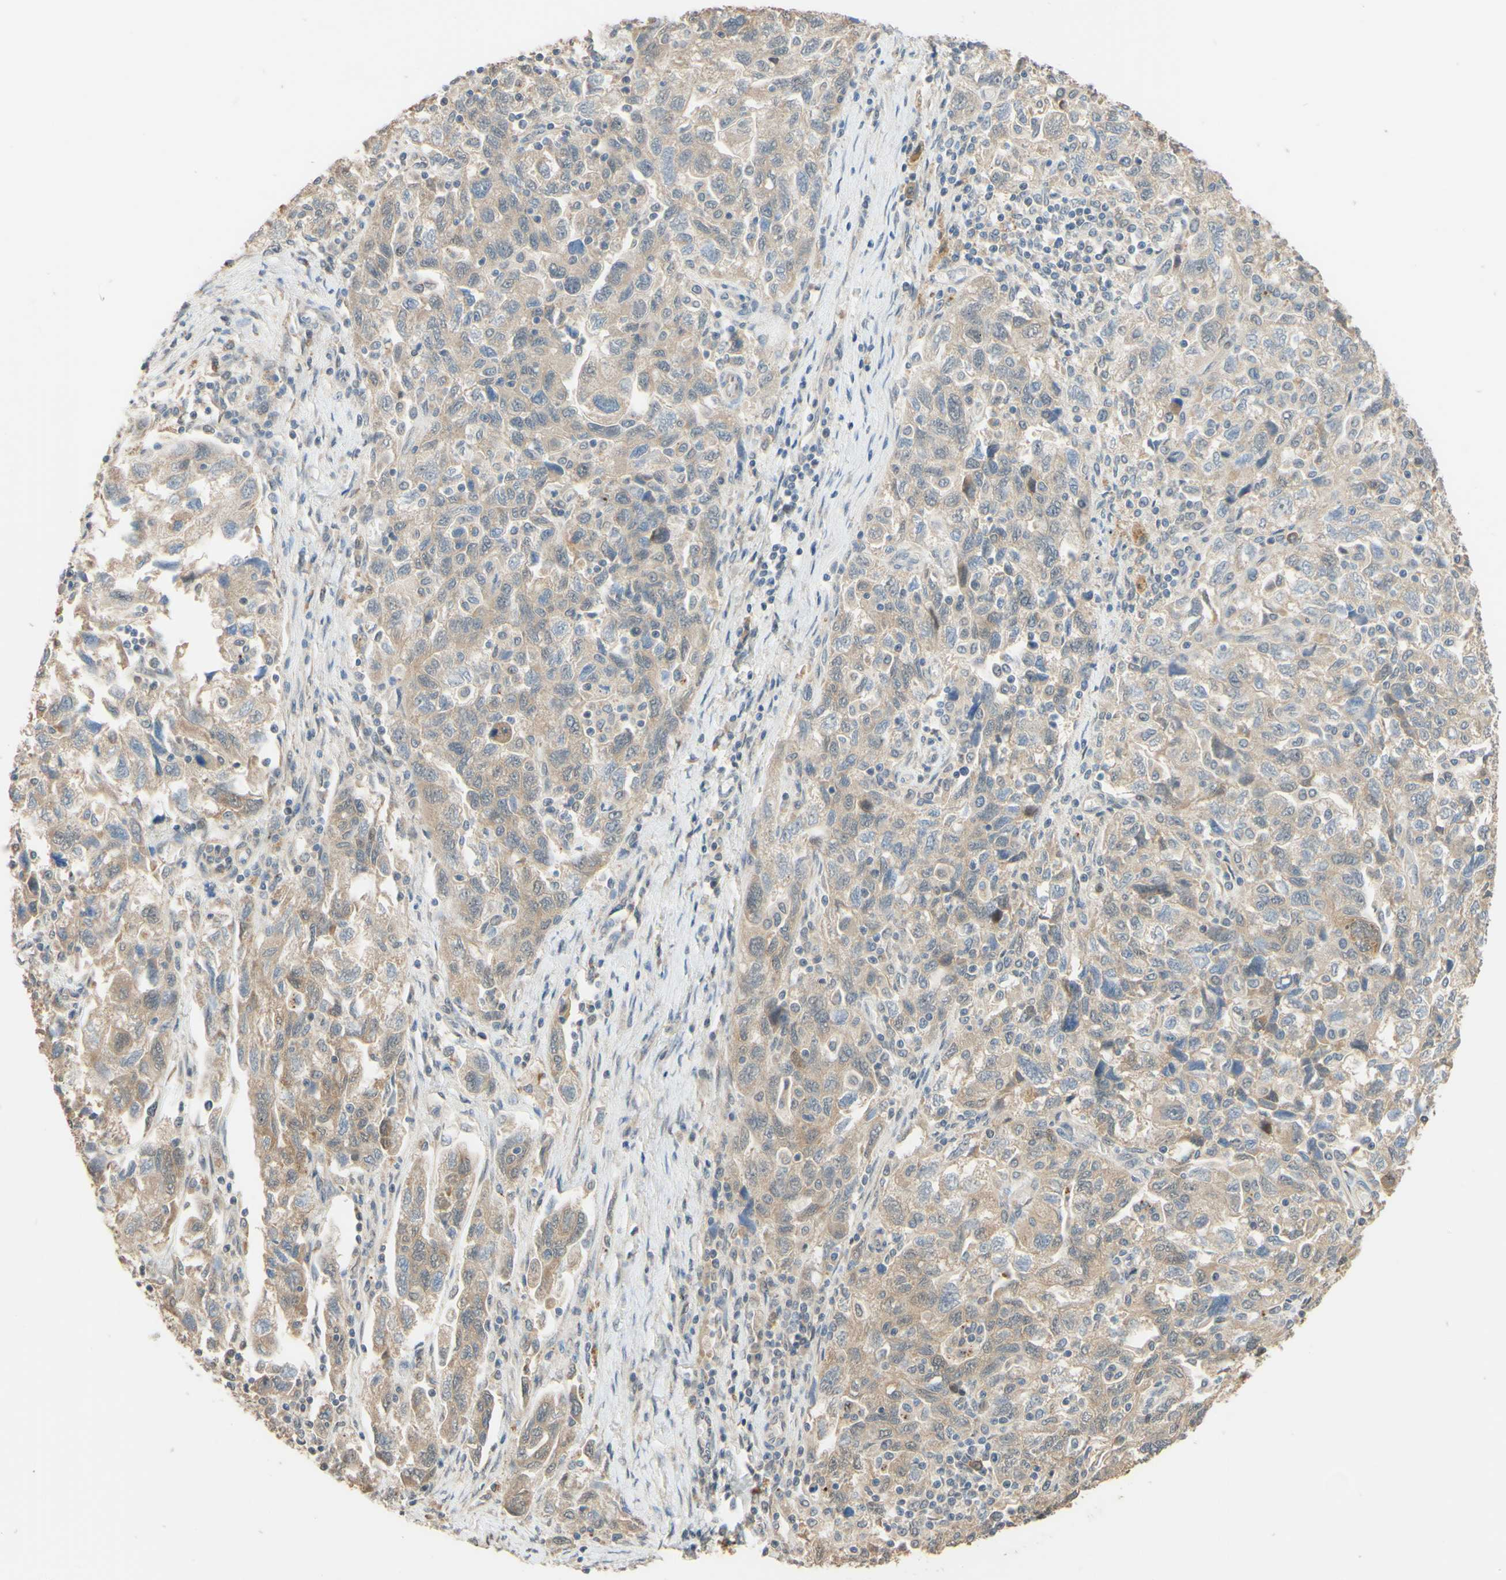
{"staining": {"intensity": "weak", "quantity": ">75%", "location": "cytoplasmic/membranous"}, "tissue": "ovarian cancer", "cell_type": "Tumor cells", "image_type": "cancer", "snomed": [{"axis": "morphology", "description": "Carcinoma, NOS"}, {"axis": "morphology", "description": "Cystadenocarcinoma, serous, NOS"}, {"axis": "topography", "description": "Ovary"}], "caption": "A brown stain highlights weak cytoplasmic/membranous staining of a protein in human ovarian carcinoma tumor cells. The staining was performed using DAB (3,3'-diaminobenzidine), with brown indicating positive protein expression. Nuclei are stained blue with hematoxylin.", "gene": "SMIM19", "patient": {"sex": "female", "age": 69}}